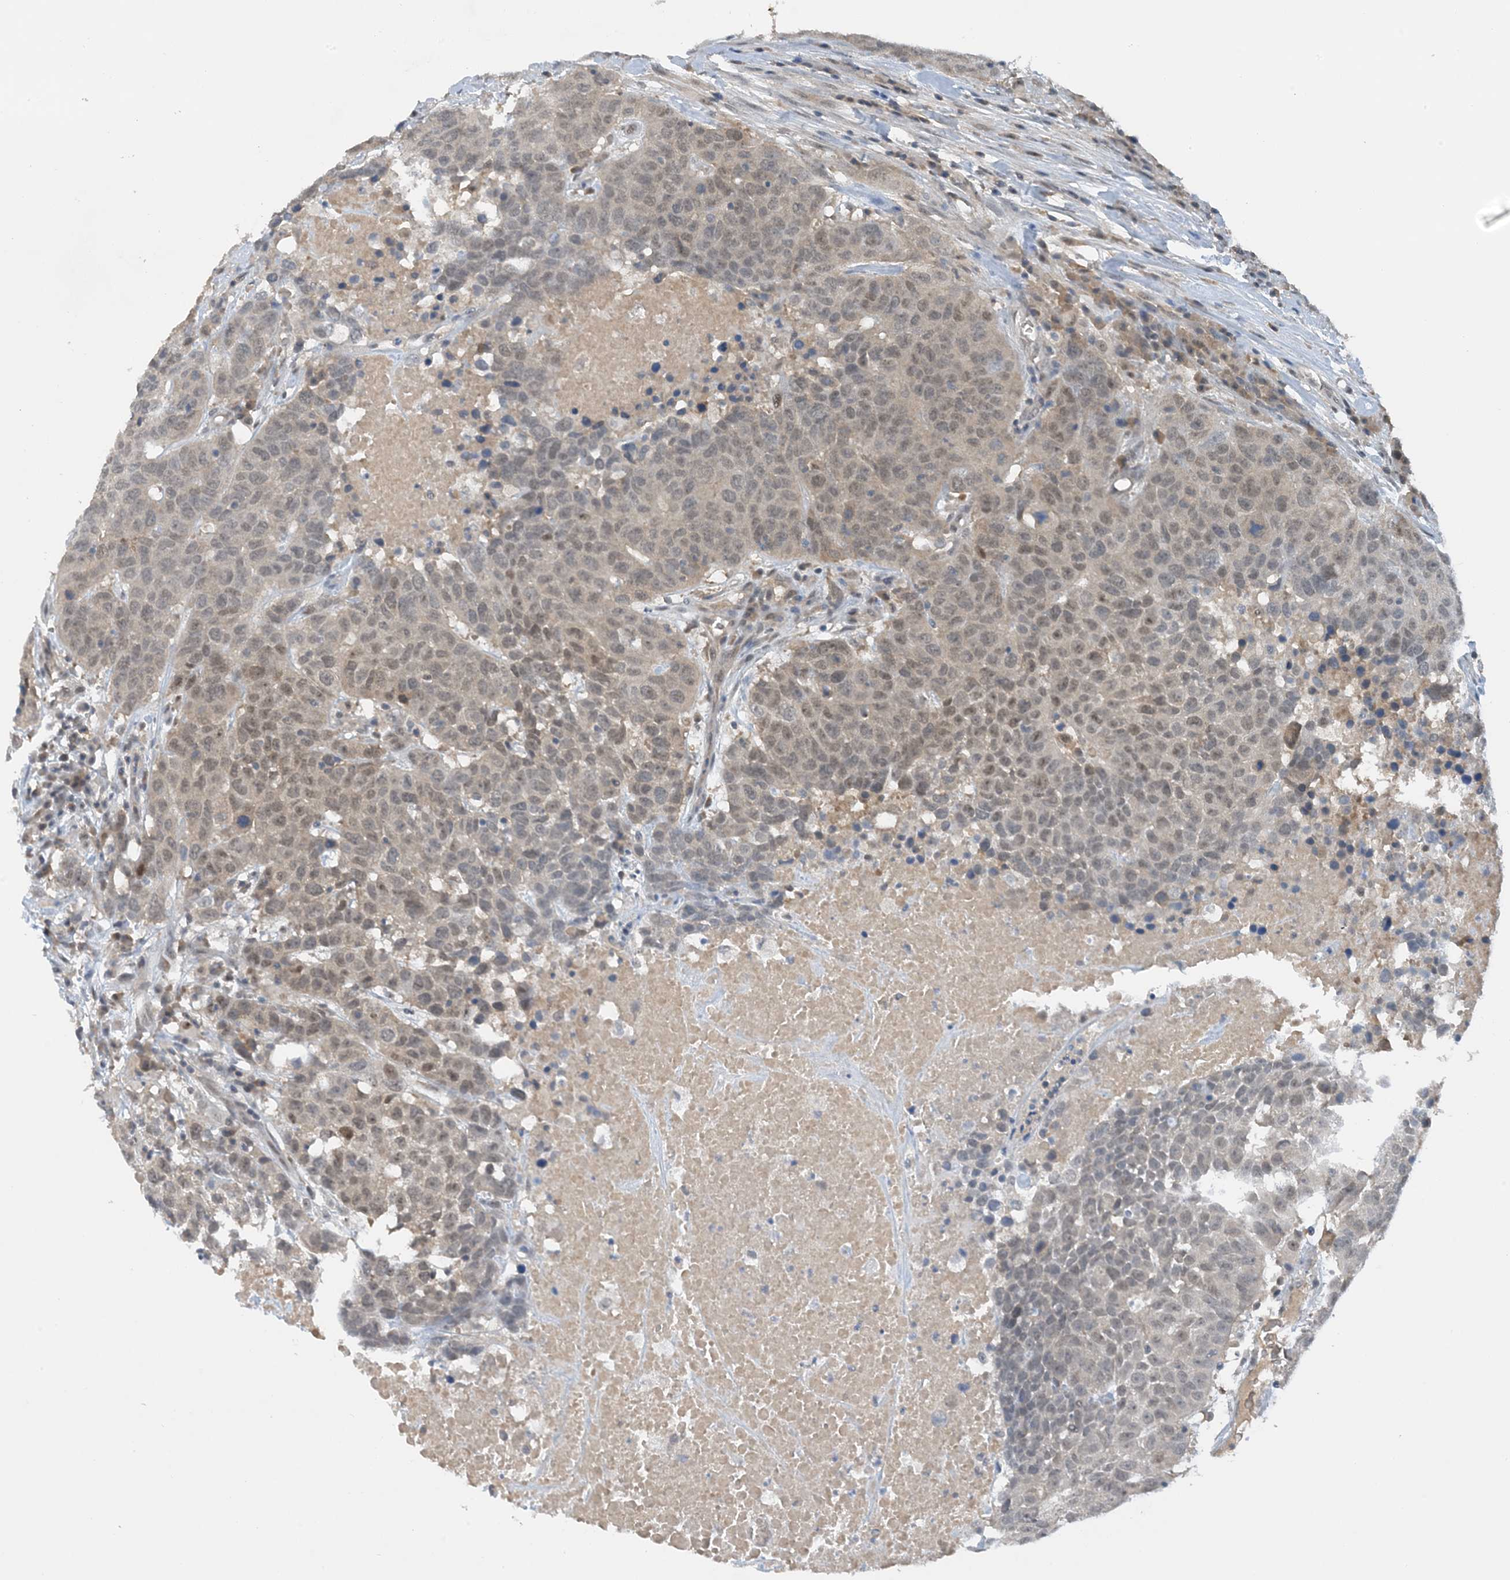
{"staining": {"intensity": "weak", "quantity": ">75%", "location": "nuclear"}, "tissue": "head and neck cancer", "cell_type": "Tumor cells", "image_type": "cancer", "snomed": [{"axis": "morphology", "description": "Squamous cell carcinoma, NOS"}, {"axis": "topography", "description": "Head-Neck"}], "caption": "The immunohistochemical stain highlights weak nuclear positivity in tumor cells of head and neck cancer tissue. (Brightfield microscopy of DAB IHC at high magnification).", "gene": "UBE2E1", "patient": {"sex": "male", "age": 66}}